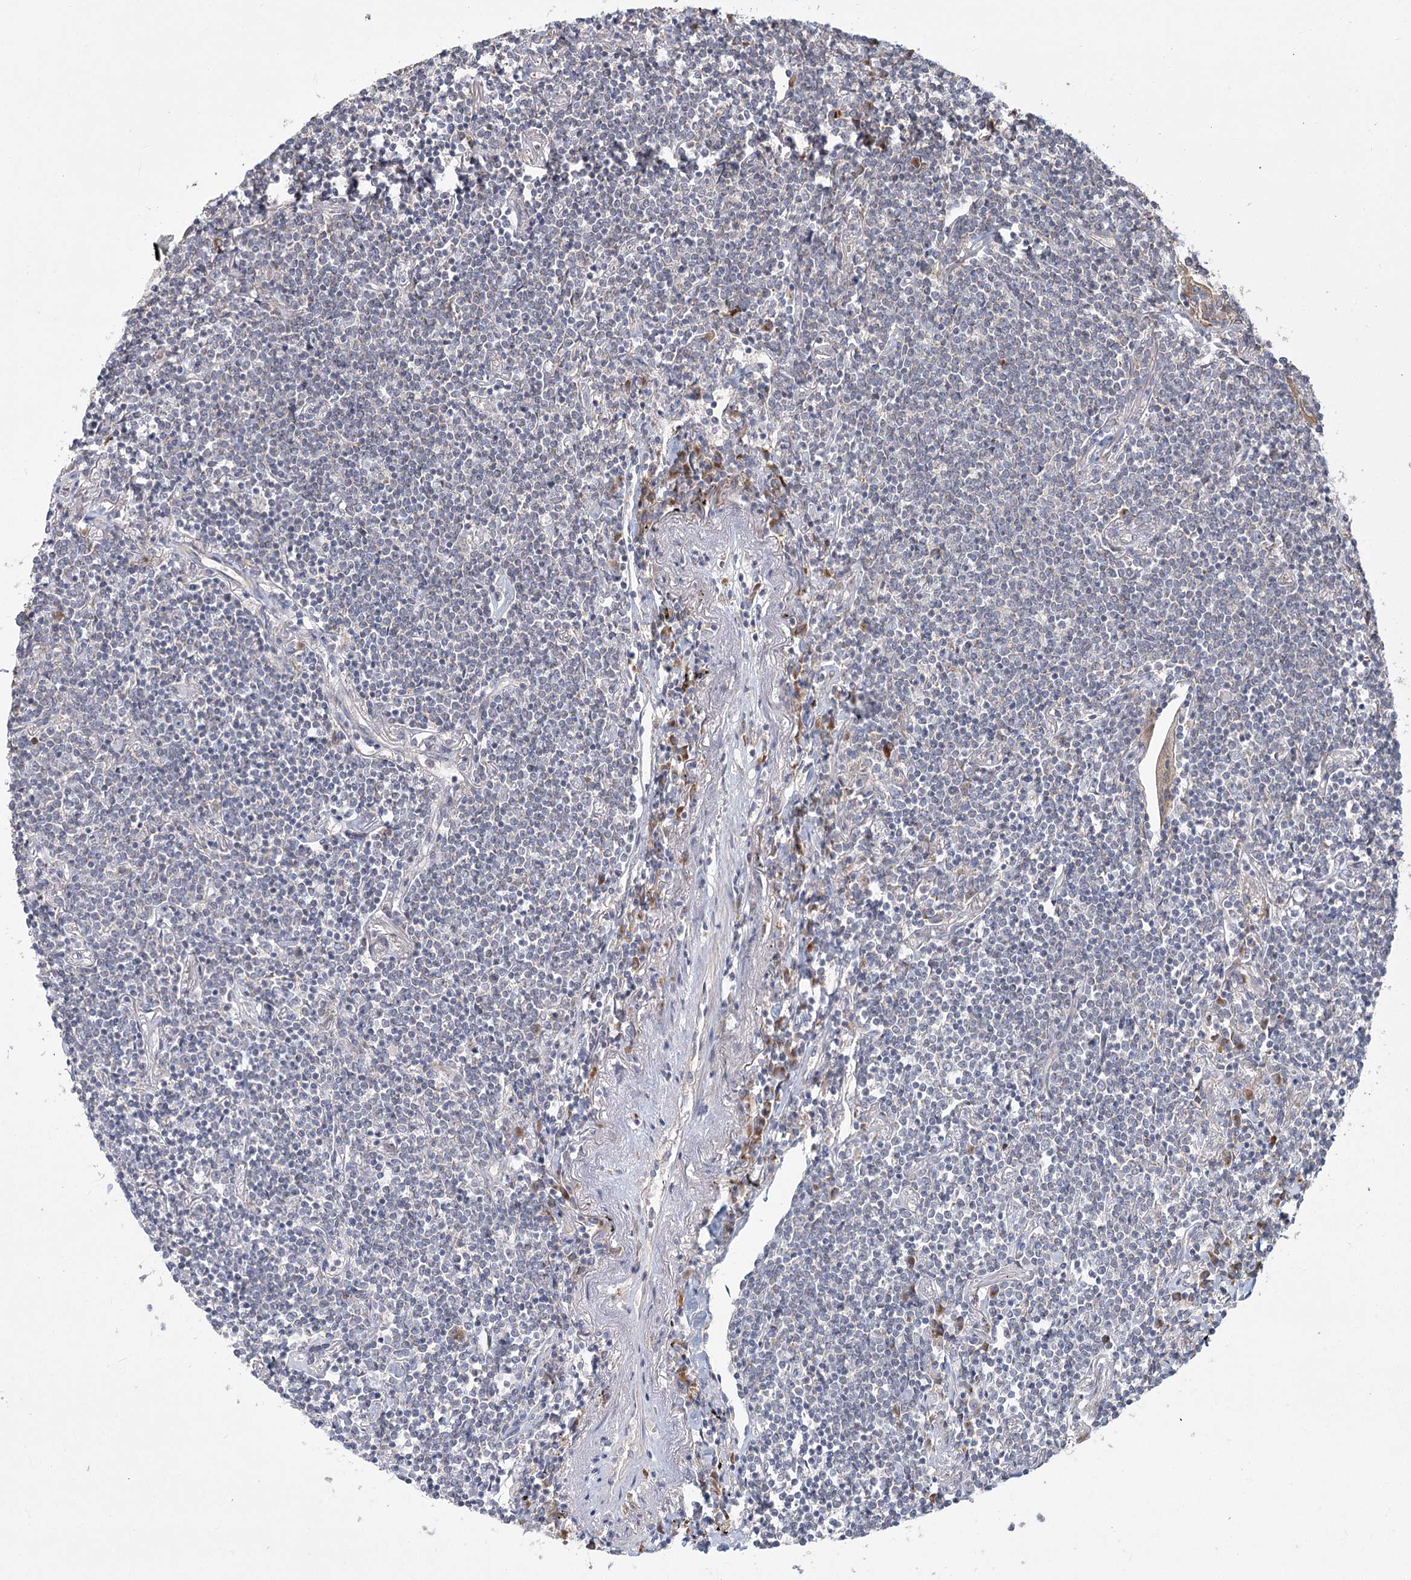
{"staining": {"intensity": "negative", "quantity": "none", "location": "none"}, "tissue": "lymphoma", "cell_type": "Tumor cells", "image_type": "cancer", "snomed": [{"axis": "morphology", "description": "Malignant lymphoma, non-Hodgkin's type, Low grade"}, {"axis": "topography", "description": "Lung"}], "caption": "This histopathology image is of lymphoma stained with immunohistochemistry (IHC) to label a protein in brown with the nuclei are counter-stained blue. There is no positivity in tumor cells.", "gene": "CNTLN", "patient": {"sex": "female", "age": 71}}